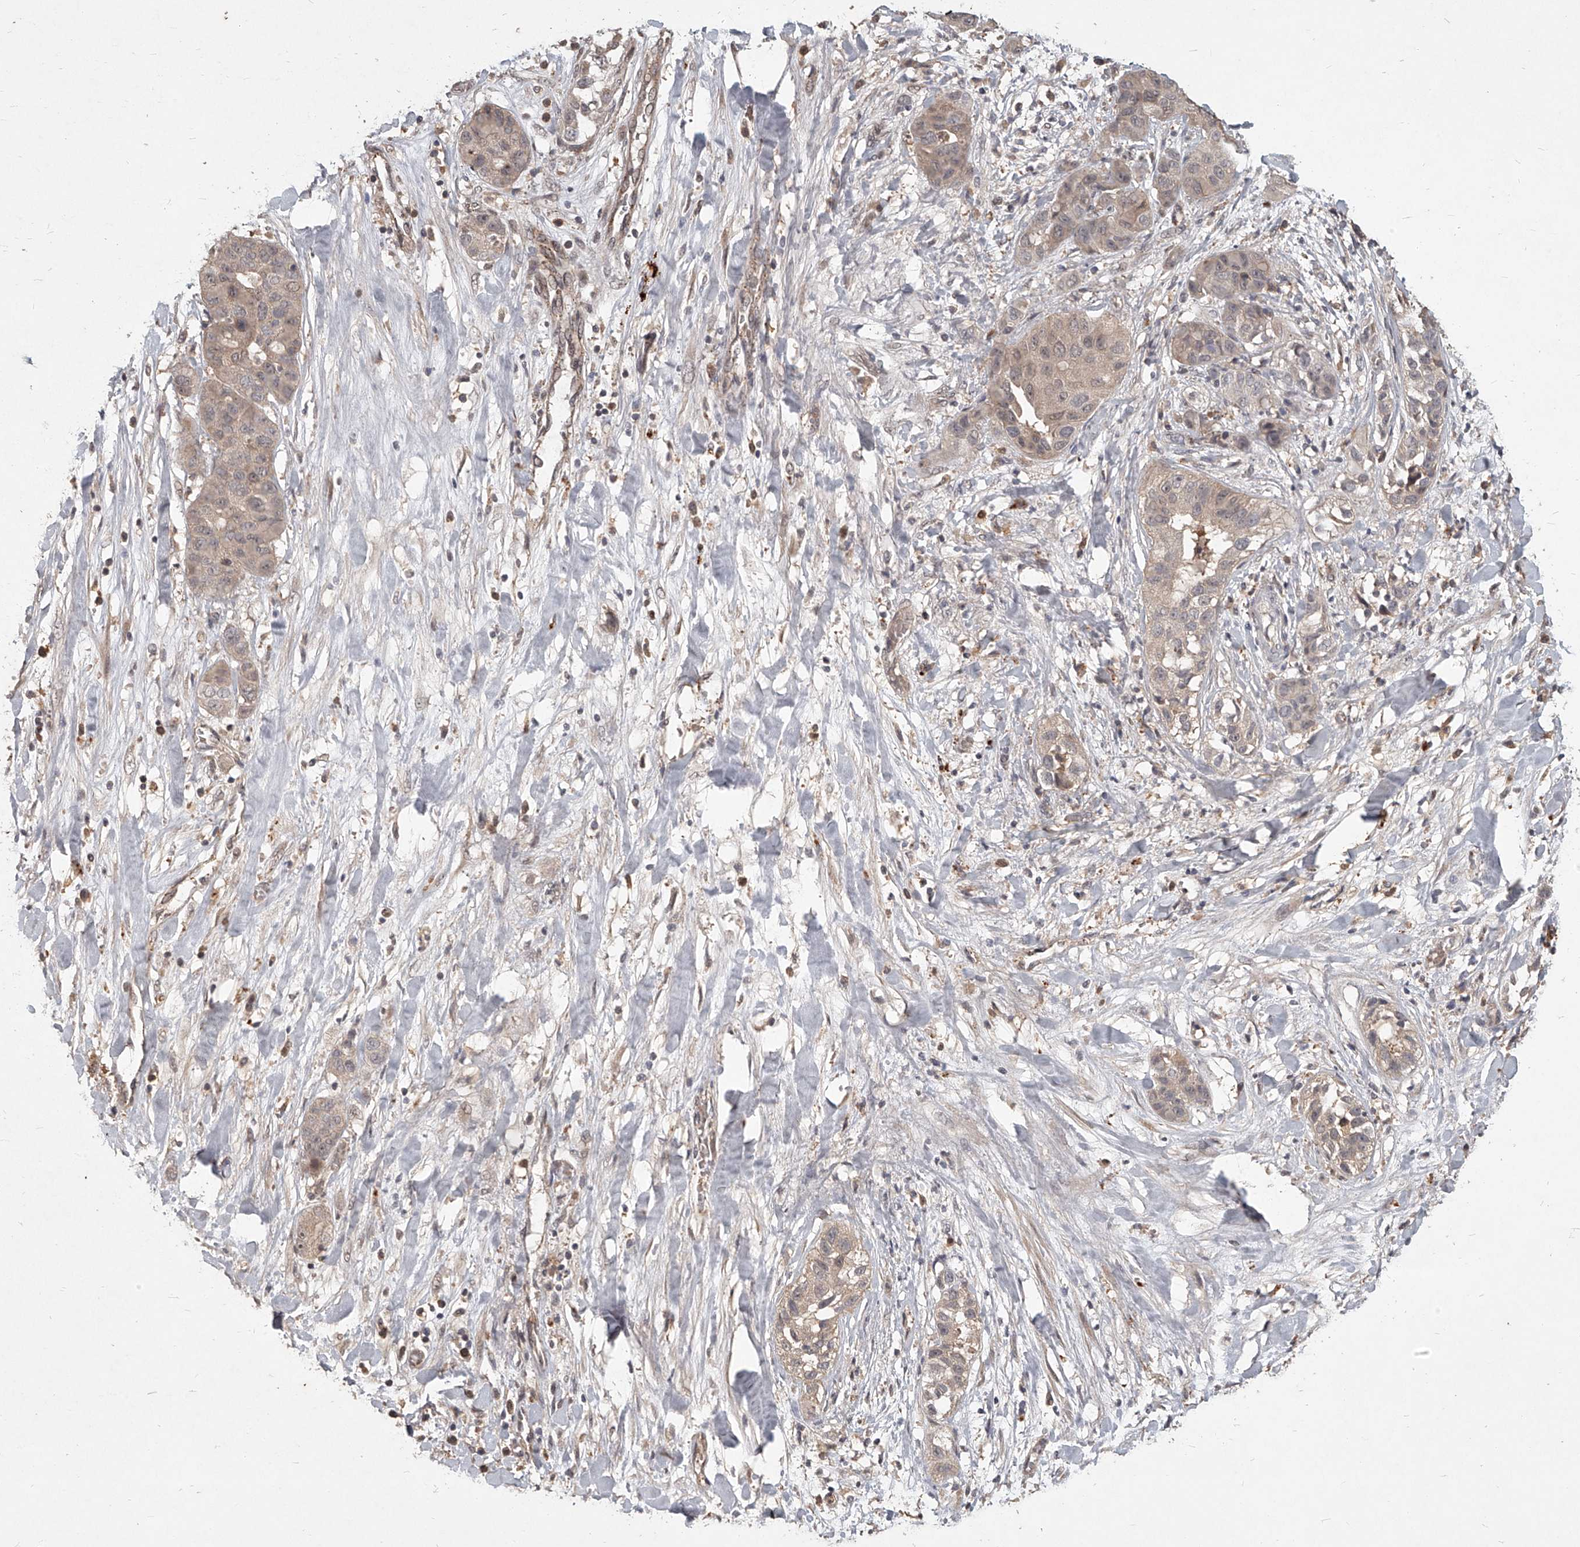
{"staining": {"intensity": "weak", "quantity": "25%-75%", "location": "cytoplasmic/membranous,nuclear"}, "tissue": "liver cancer", "cell_type": "Tumor cells", "image_type": "cancer", "snomed": [{"axis": "morphology", "description": "Cholangiocarcinoma"}, {"axis": "topography", "description": "Liver"}], "caption": "Protein expression analysis of human cholangiocarcinoma (liver) reveals weak cytoplasmic/membranous and nuclear staining in about 25%-75% of tumor cells.", "gene": "SLC37A1", "patient": {"sex": "female", "age": 52}}